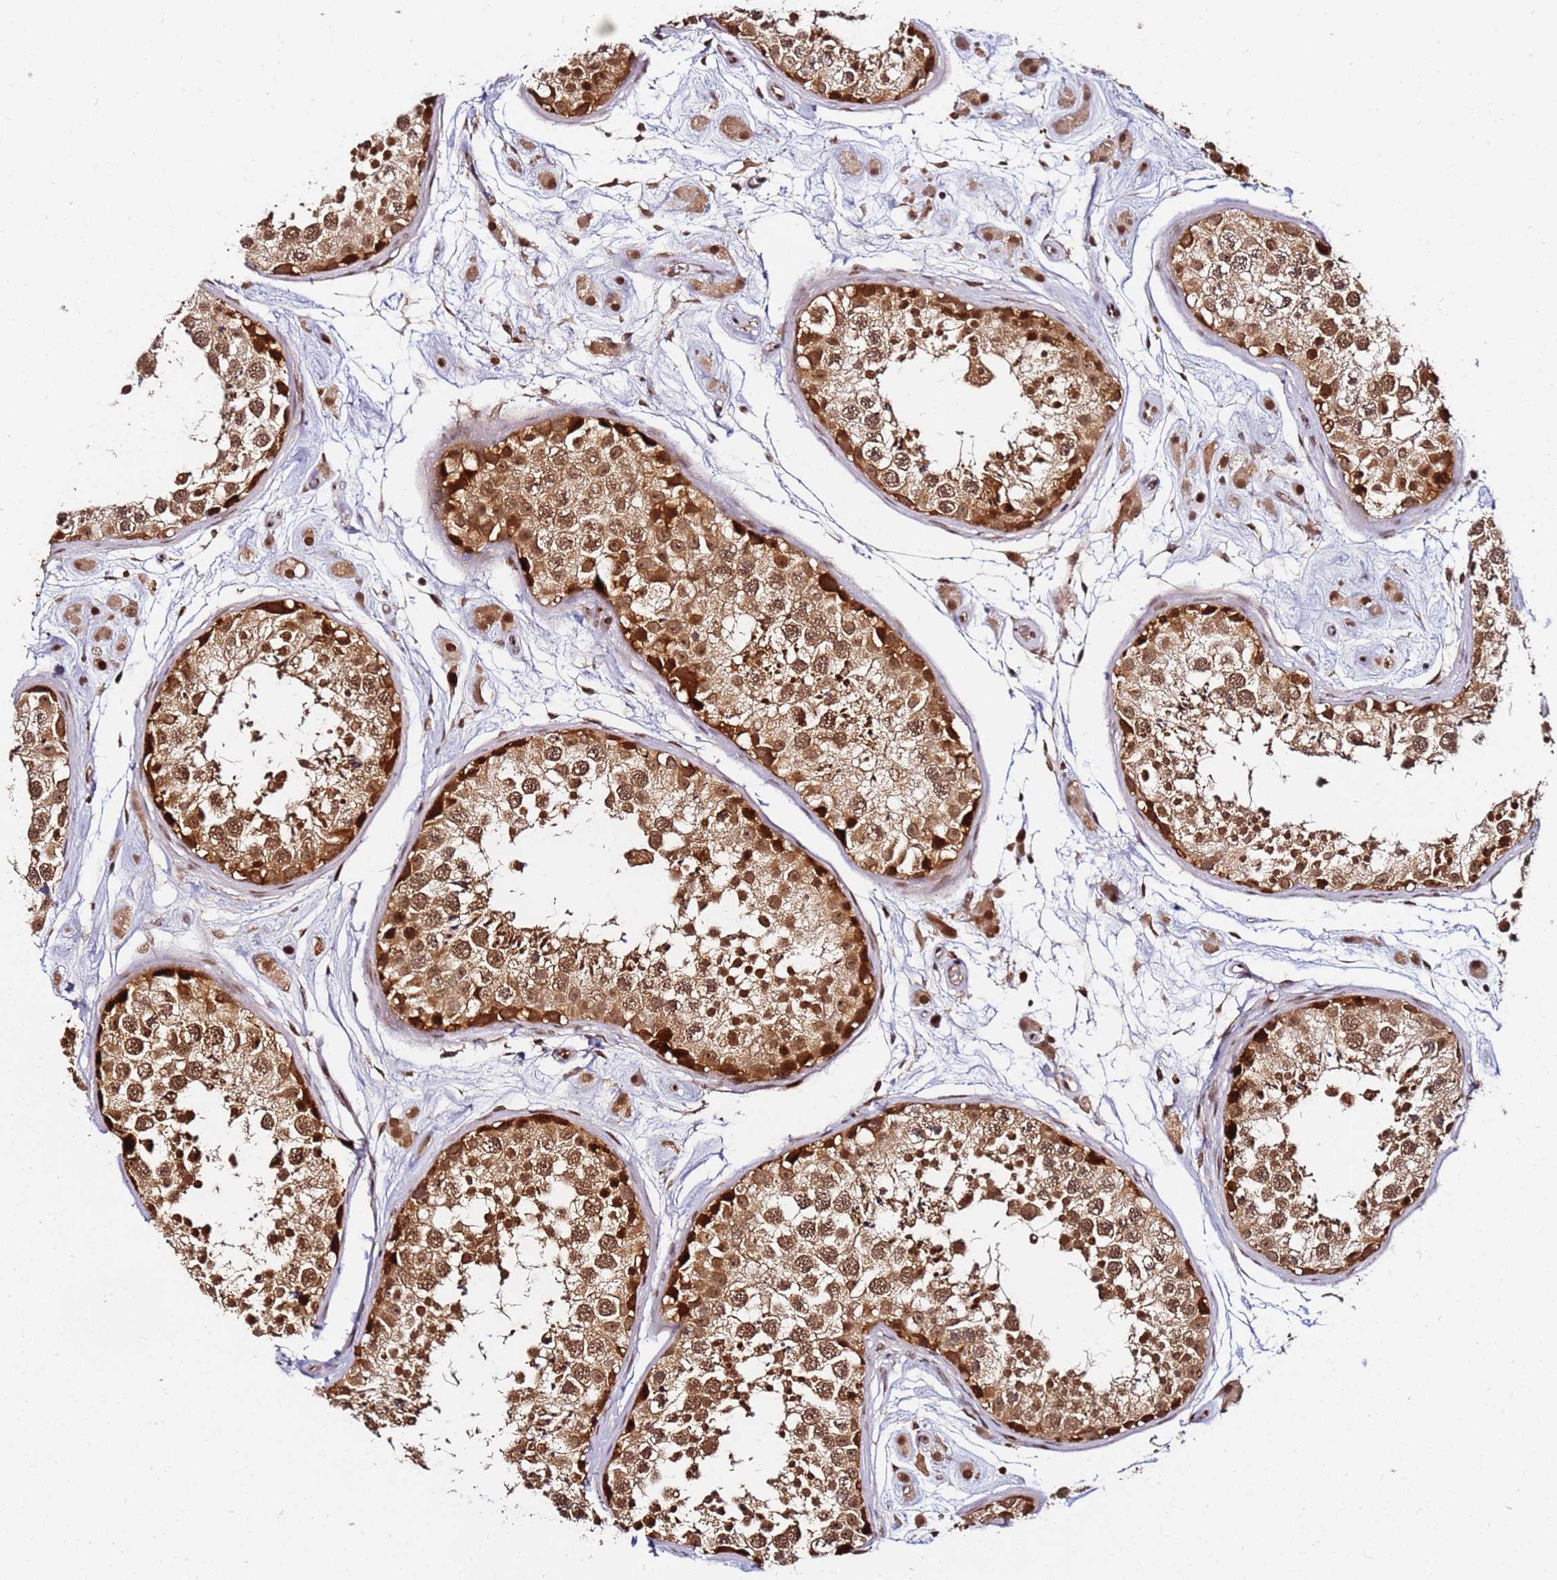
{"staining": {"intensity": "strong", "quantity": ">75%", "location": "nuclear"}, "tissue": "testis", "cell_type": "Cells in seminiferous ducts", "image_type": "normal", "snomed": [{"axis": "morphology", "description": "Normal tissue, NOS"}, {"axis": "topography", "description": "Testis"}], "caption": "A histopathology image of human testis stained for a protein demonstrates strong nuclear brown staining in cells in seminiferous ducts. (IHC, brightfield microscopy, high magnification).", "gene": "RGS18", "patient": {"sex": "male", "age": 25}}